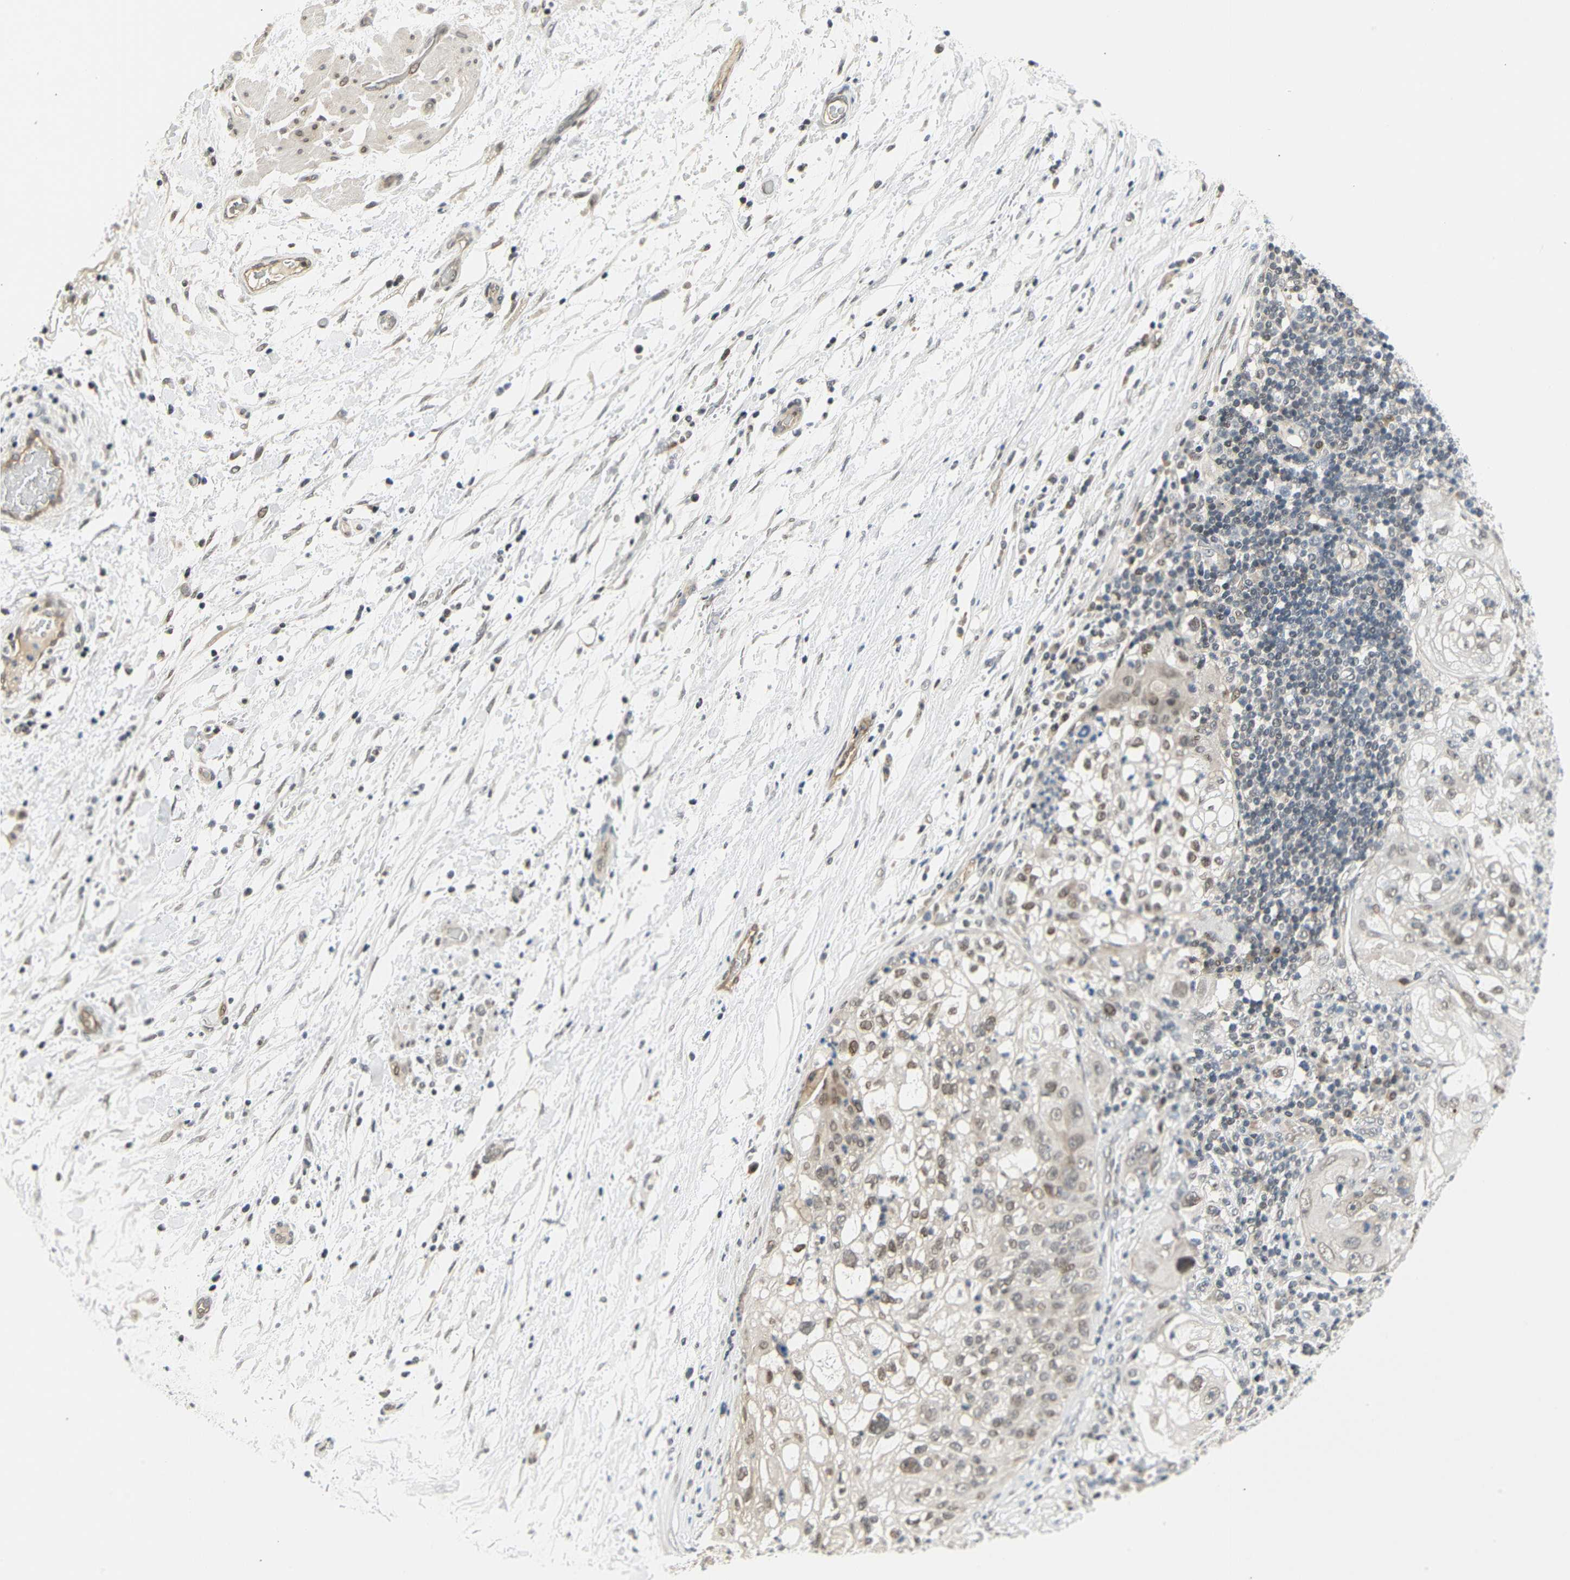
{"staining": {"intensity": "moderate", "quantity": ">75%", "location": "nuclear"}, "tissue": "lung cancer", "cell_type": "Tumor cells", "image_type": "cancer", "snomed": [{"axis": "morphology", "description": "Inflammation, NOS"}, {"axis": "morphology", "description": "Squamous cell carcinoma, NOS"}, {"axis": "topography", "description": "Lymph node"}, {"axis": "topography", "description": "Soft tissue"}, {"axis": "topography", "description": "Lung"}], "caption": "The immunohistochemical stain labels moderate nuclear expression in tumor cells of squamous cell carcinoma (lung) tissue. (DAB = brown stain, brightfield microscopy at high magnification).", "gene": "IMPG2", "patient": {"sex": "male", "age": 66}}